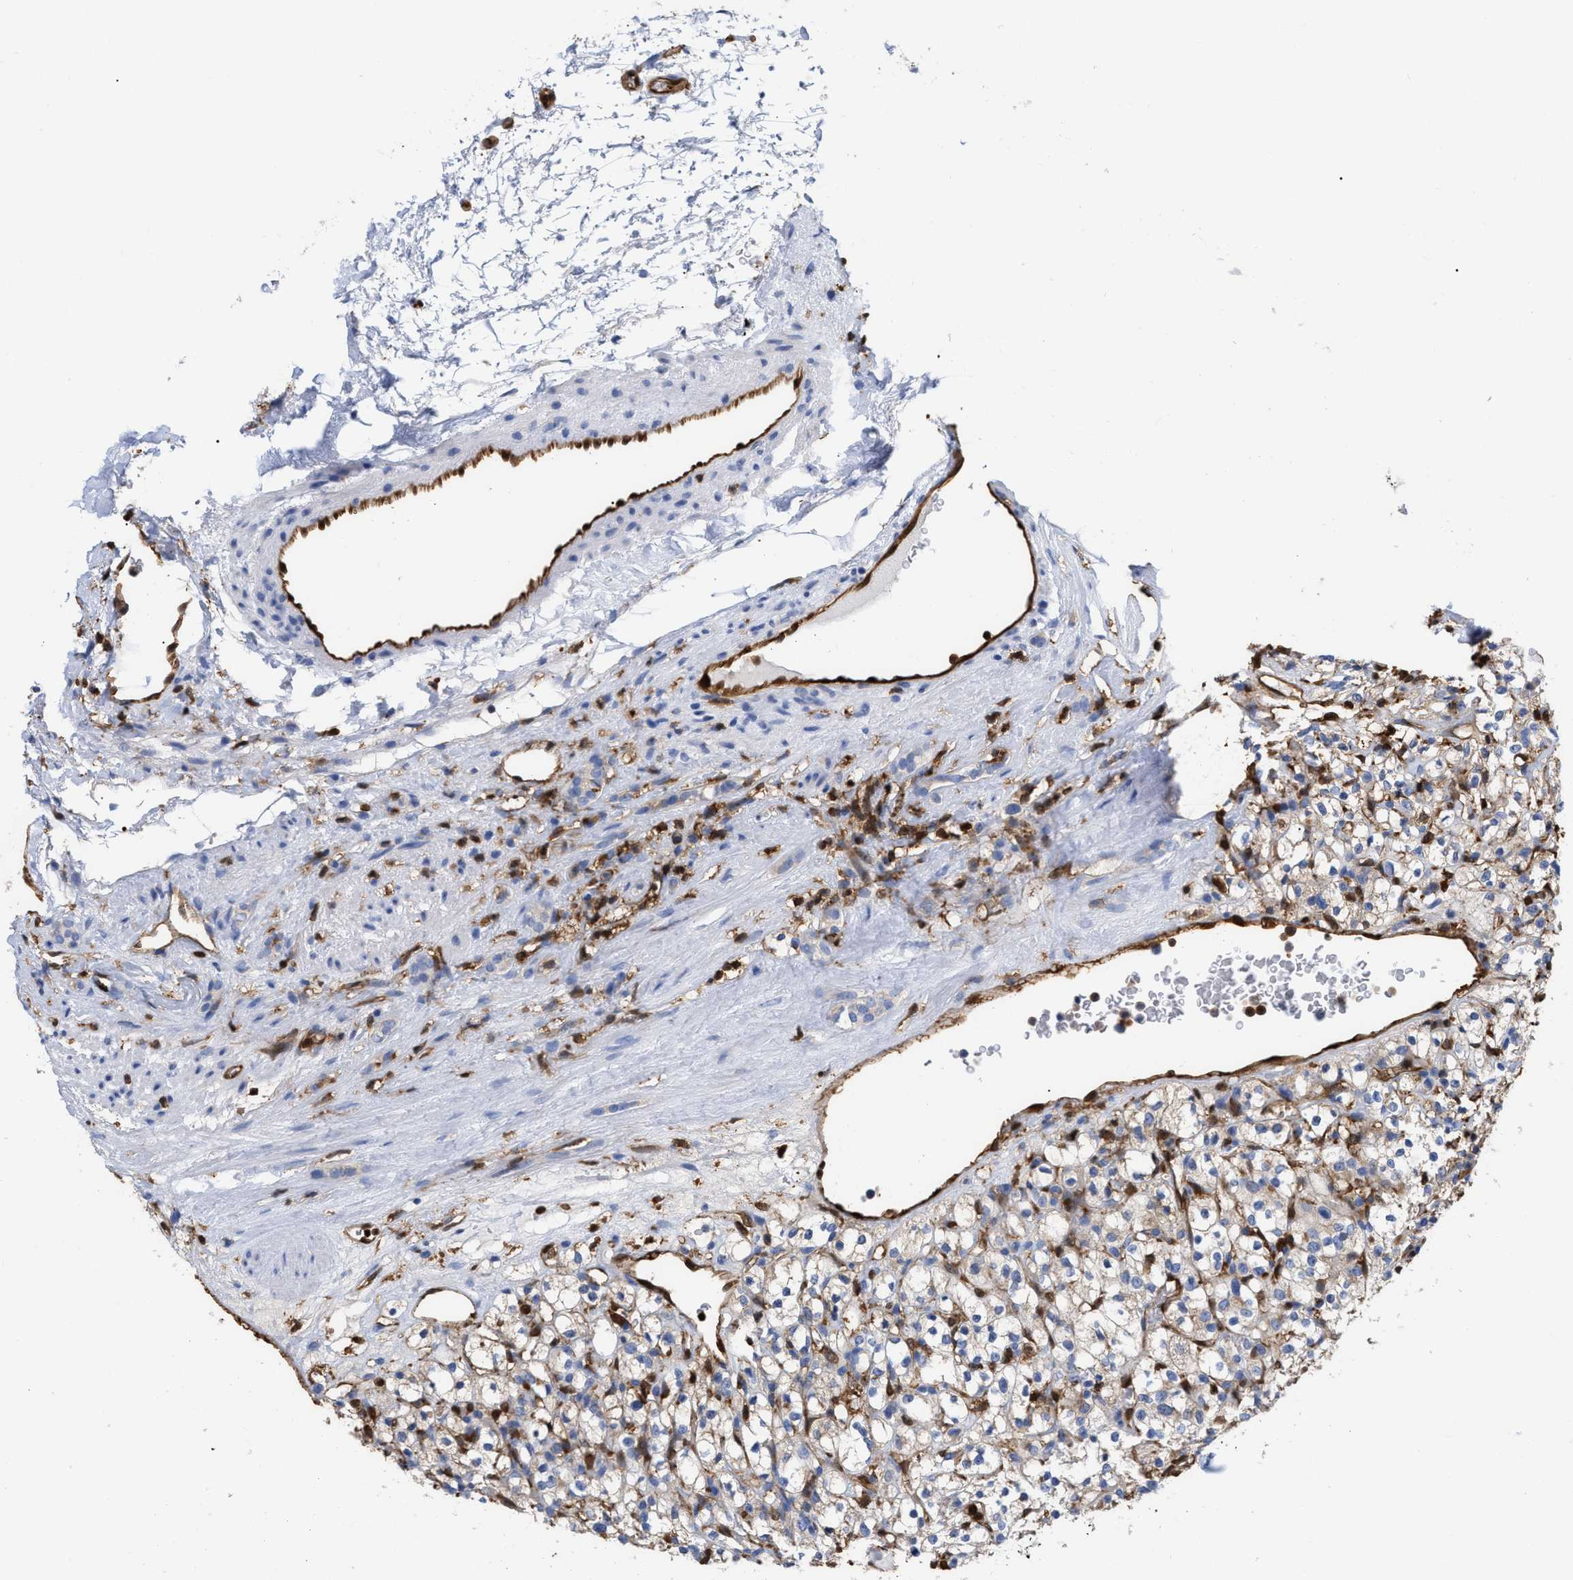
{"staining": {"intensity": "weak", "quantity": ">75%", "location": "cytoplasmic/membranous"}, "tissue": "renal cancer", "cell_type": "Tumor cells", "image_type": "cancer", "snomed": [{"axis": "morphology", "description": "Normal tissue, NOS"}, {"axis": "morphology", "description": "Adenocarcinoma, NOS"}, {"axis": "topography", "description": "Kidney"}], "caption": "Human adenocarcinoma (renal) stained for a protein (brown) demonstrates weak cytoplasmic/membranous positive staining in about >75% of tumor cells.", "gene": "GIMAP4", "patient": {"sex": "female", "age": 72}}